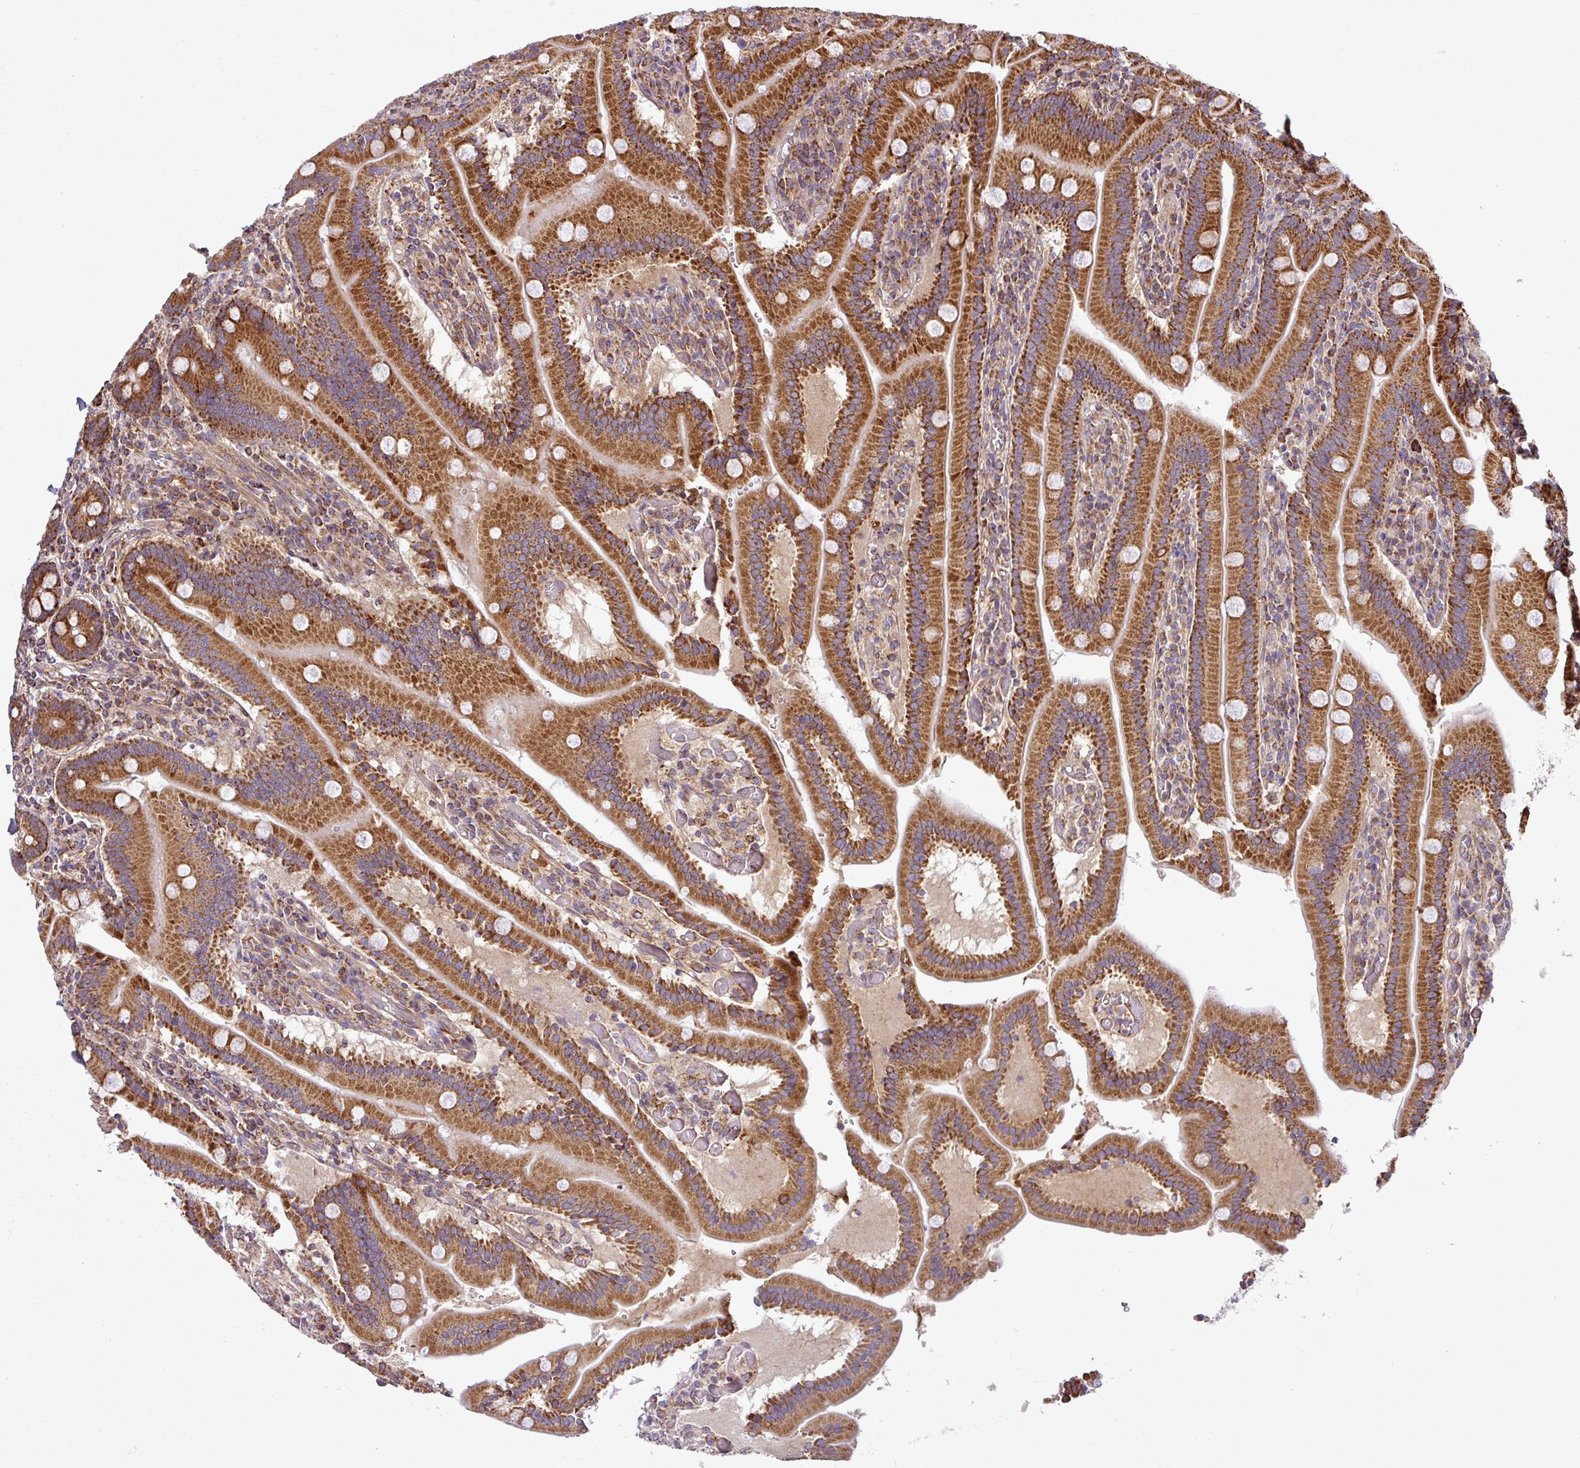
{"staining": {"intensity": "strong", "quantity": ">75%", "location": "cytoplasmic/membranous"}, "tissue": "duodenum", "cell_type": "Glandular cells", "image_type": "normal", "snomed": [{"axis": "morphology", "description": "Normal tissue, NOS"}, {"axis": "topography", "description": "Duodenum"}], "caption": "Protein staining of unremarkable duodenum reveals strong cytoplasmic/membranous expression in about >75% of glandular cells.", "gene": "PRELID3B", "patient": {"sex": "female", "age": 62}}